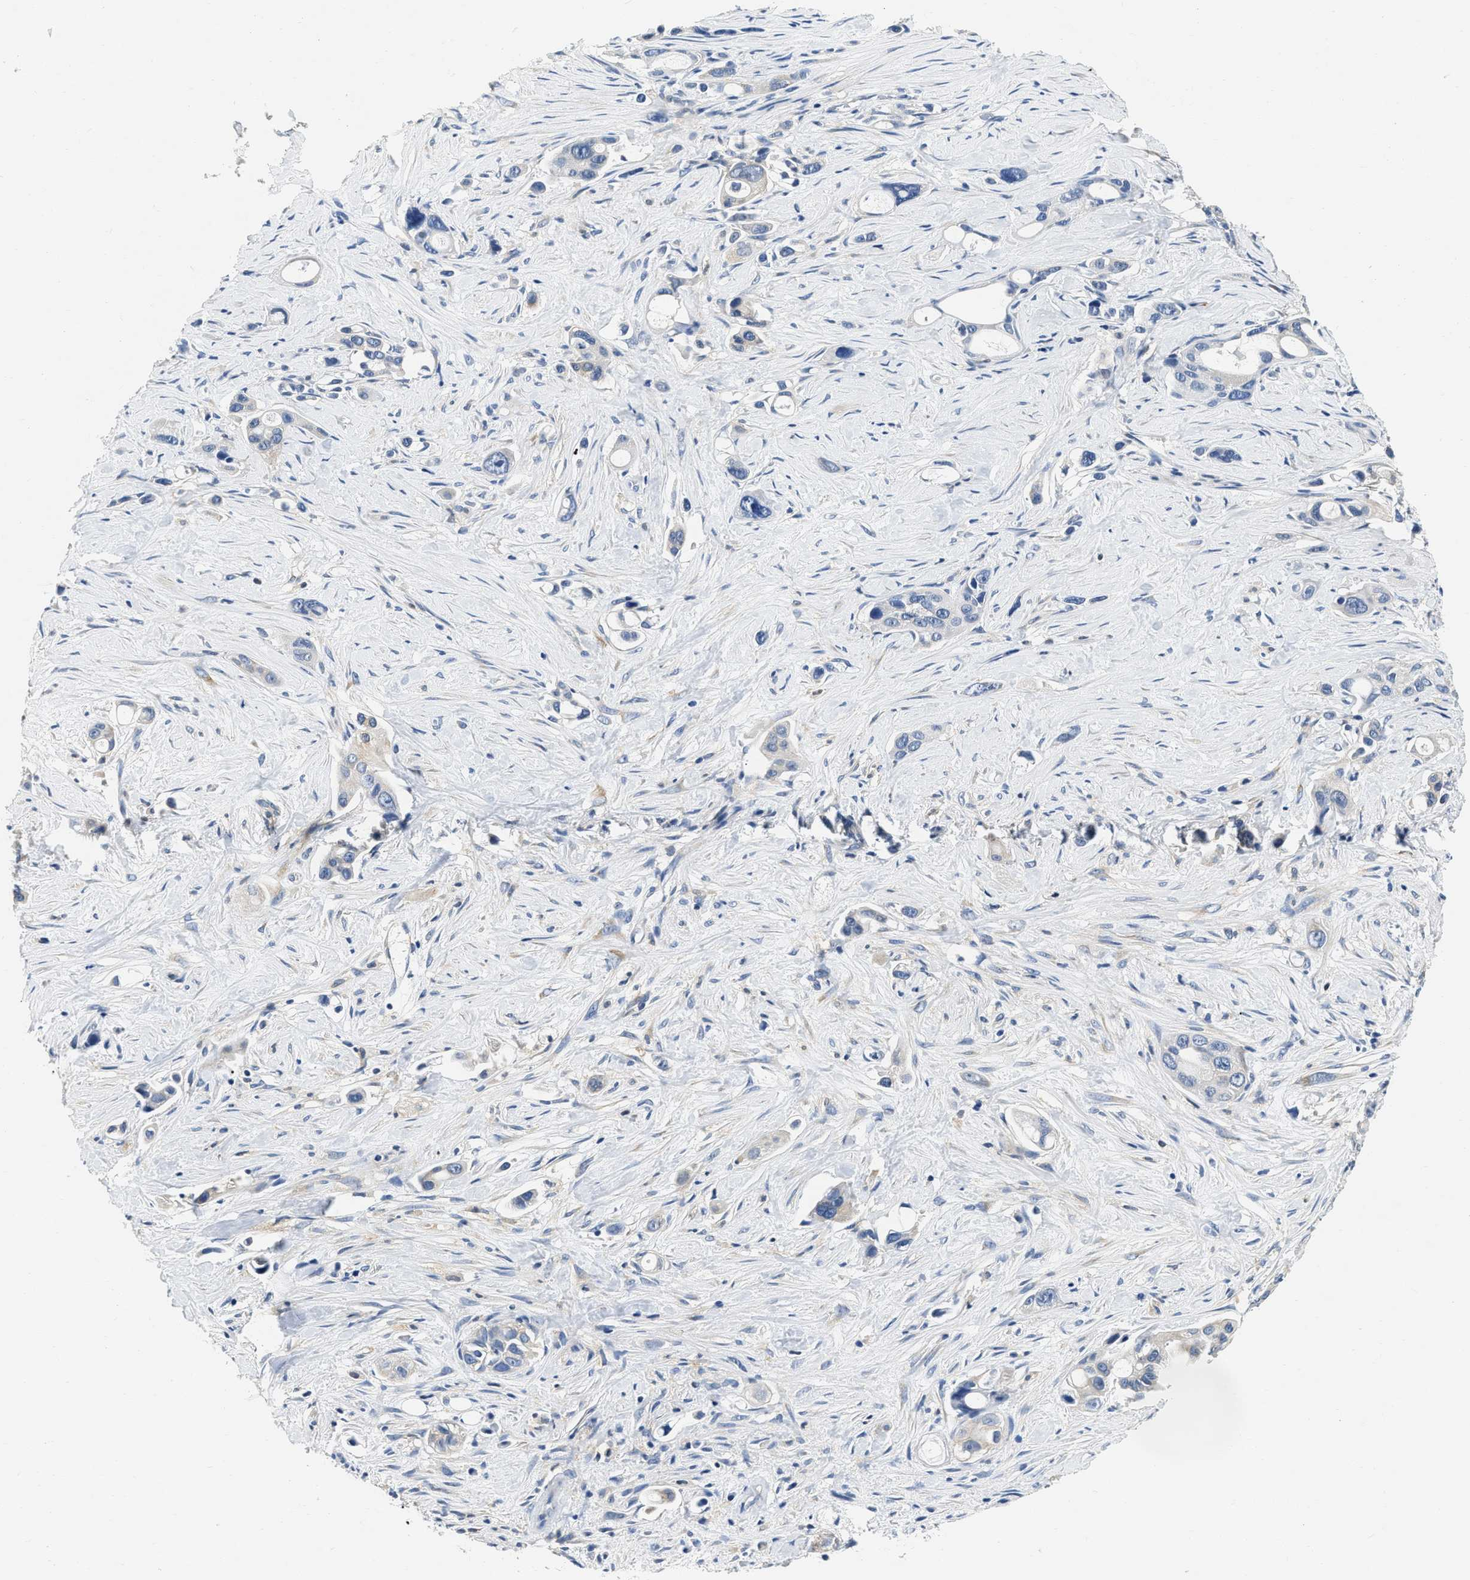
{"staining": {"intensity": "negative", "quantity": "none", "location": "none"}, "tissue": "pancreatic cancer", "cell_type": "Tumor cells", "image_type": "cancer", "snomed": [{"axis": "morphology", "description": "Adenocarcinoma, NOS"}, {"axis": "topography", "description": "Pancreas"}], "caption": "This is an IHC photomicrograph of human pancreatic cancer. There is no staining in tumor cells.", "gene": "EIF2AK2", "patient": {"sex": "male", "age": 53}}